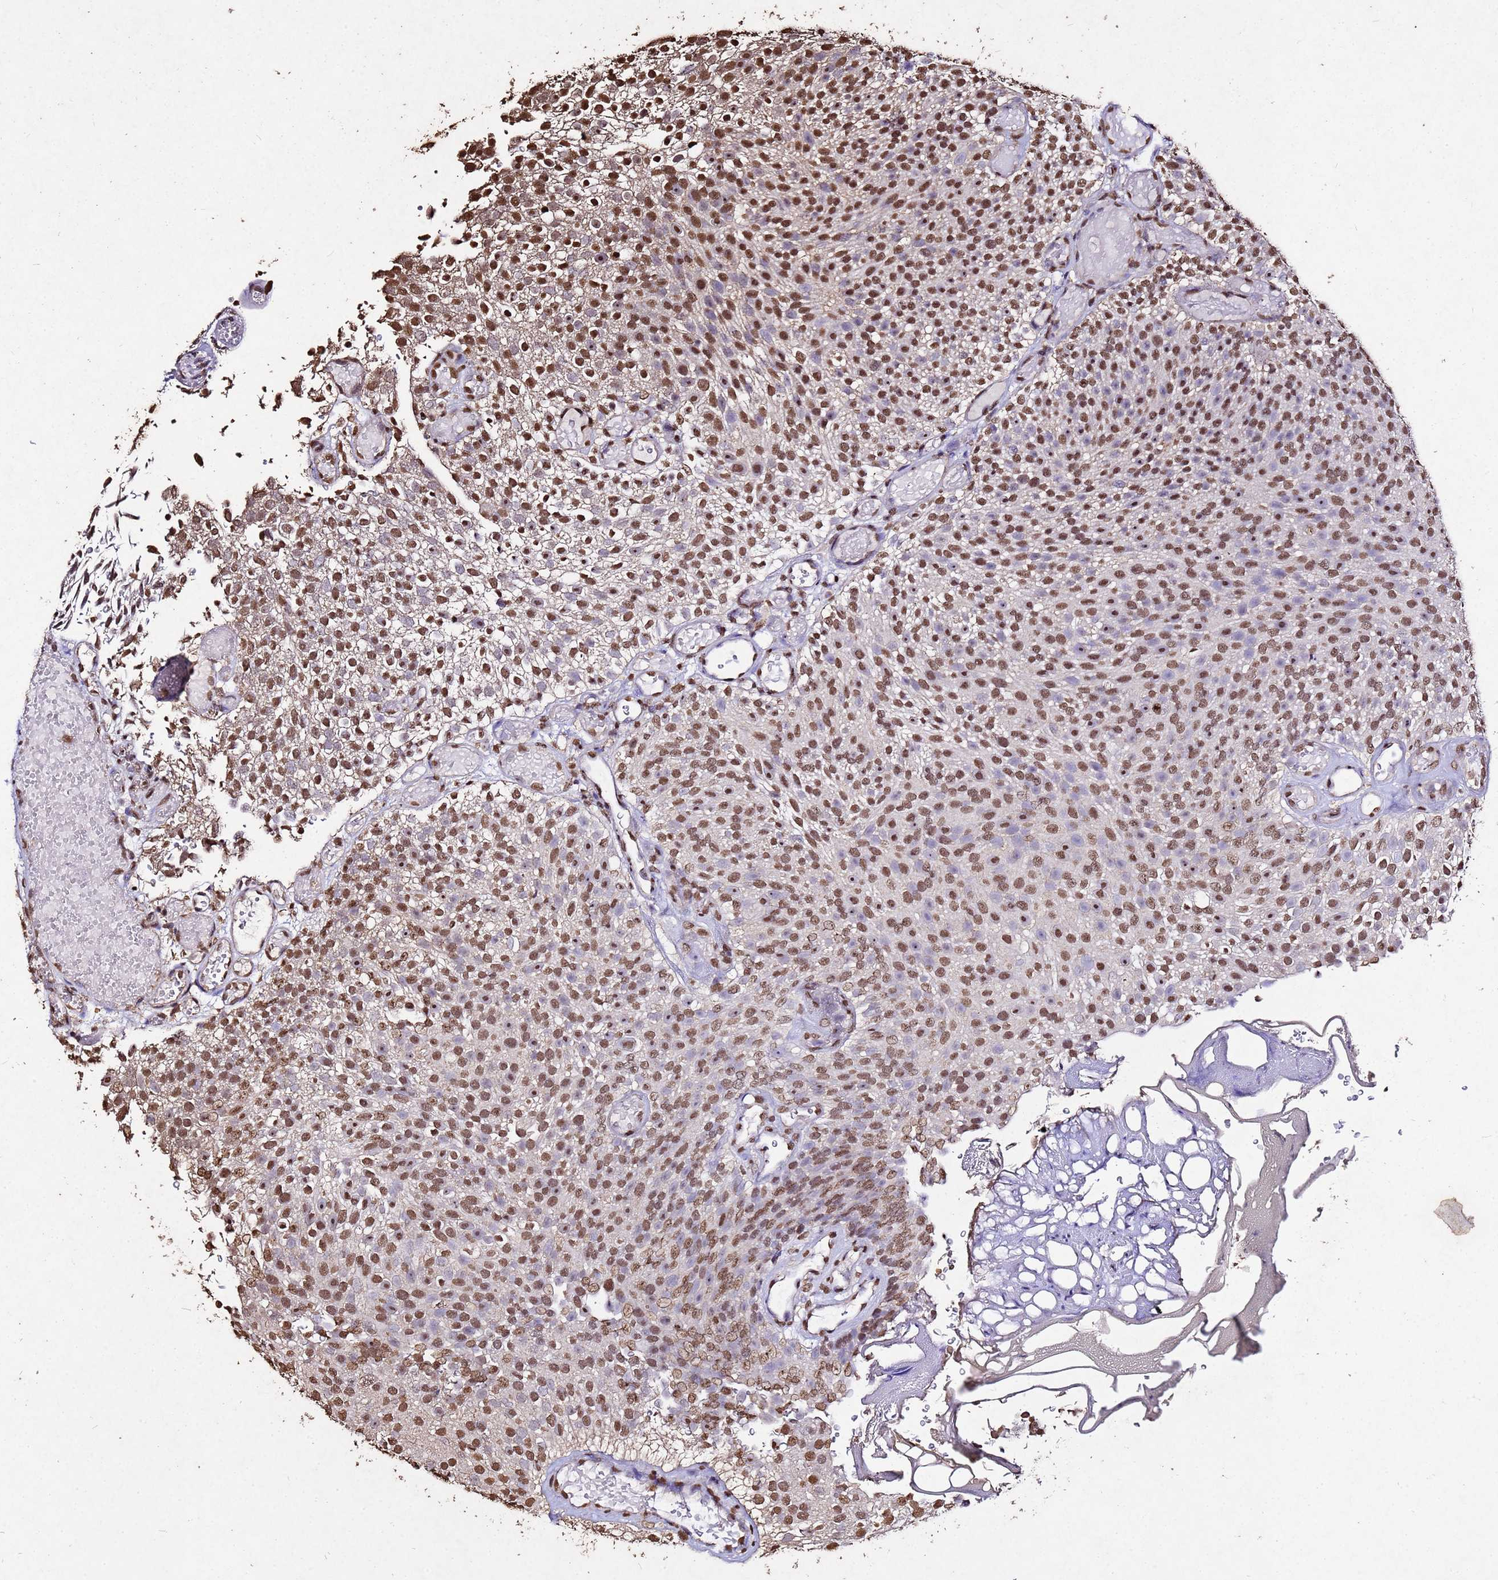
{"staining": {"intensity": "moderate", "quantity": ">75%", "location": "nuclear"}, "tissue": "urothelial cancer", "cell_type": "Tumor cells", "image_type": "cancer", "snomed": [{"axis": "morphology", "description": "Urothelial carcinoma, Low grade"}, {"axis": "topography", "description": "Urinary bladder"}], "caption": "Immunohistochemical staining of human low-grade urothelial carcinoma displays medium levels of moderate nuclear positivity in approximately >75% of tumor cells. The protein of interest is shown in brown color, while the nuclei are stained blue.", "gene": "MYOCD", "patient": {"sex": "male", "age": 78}}